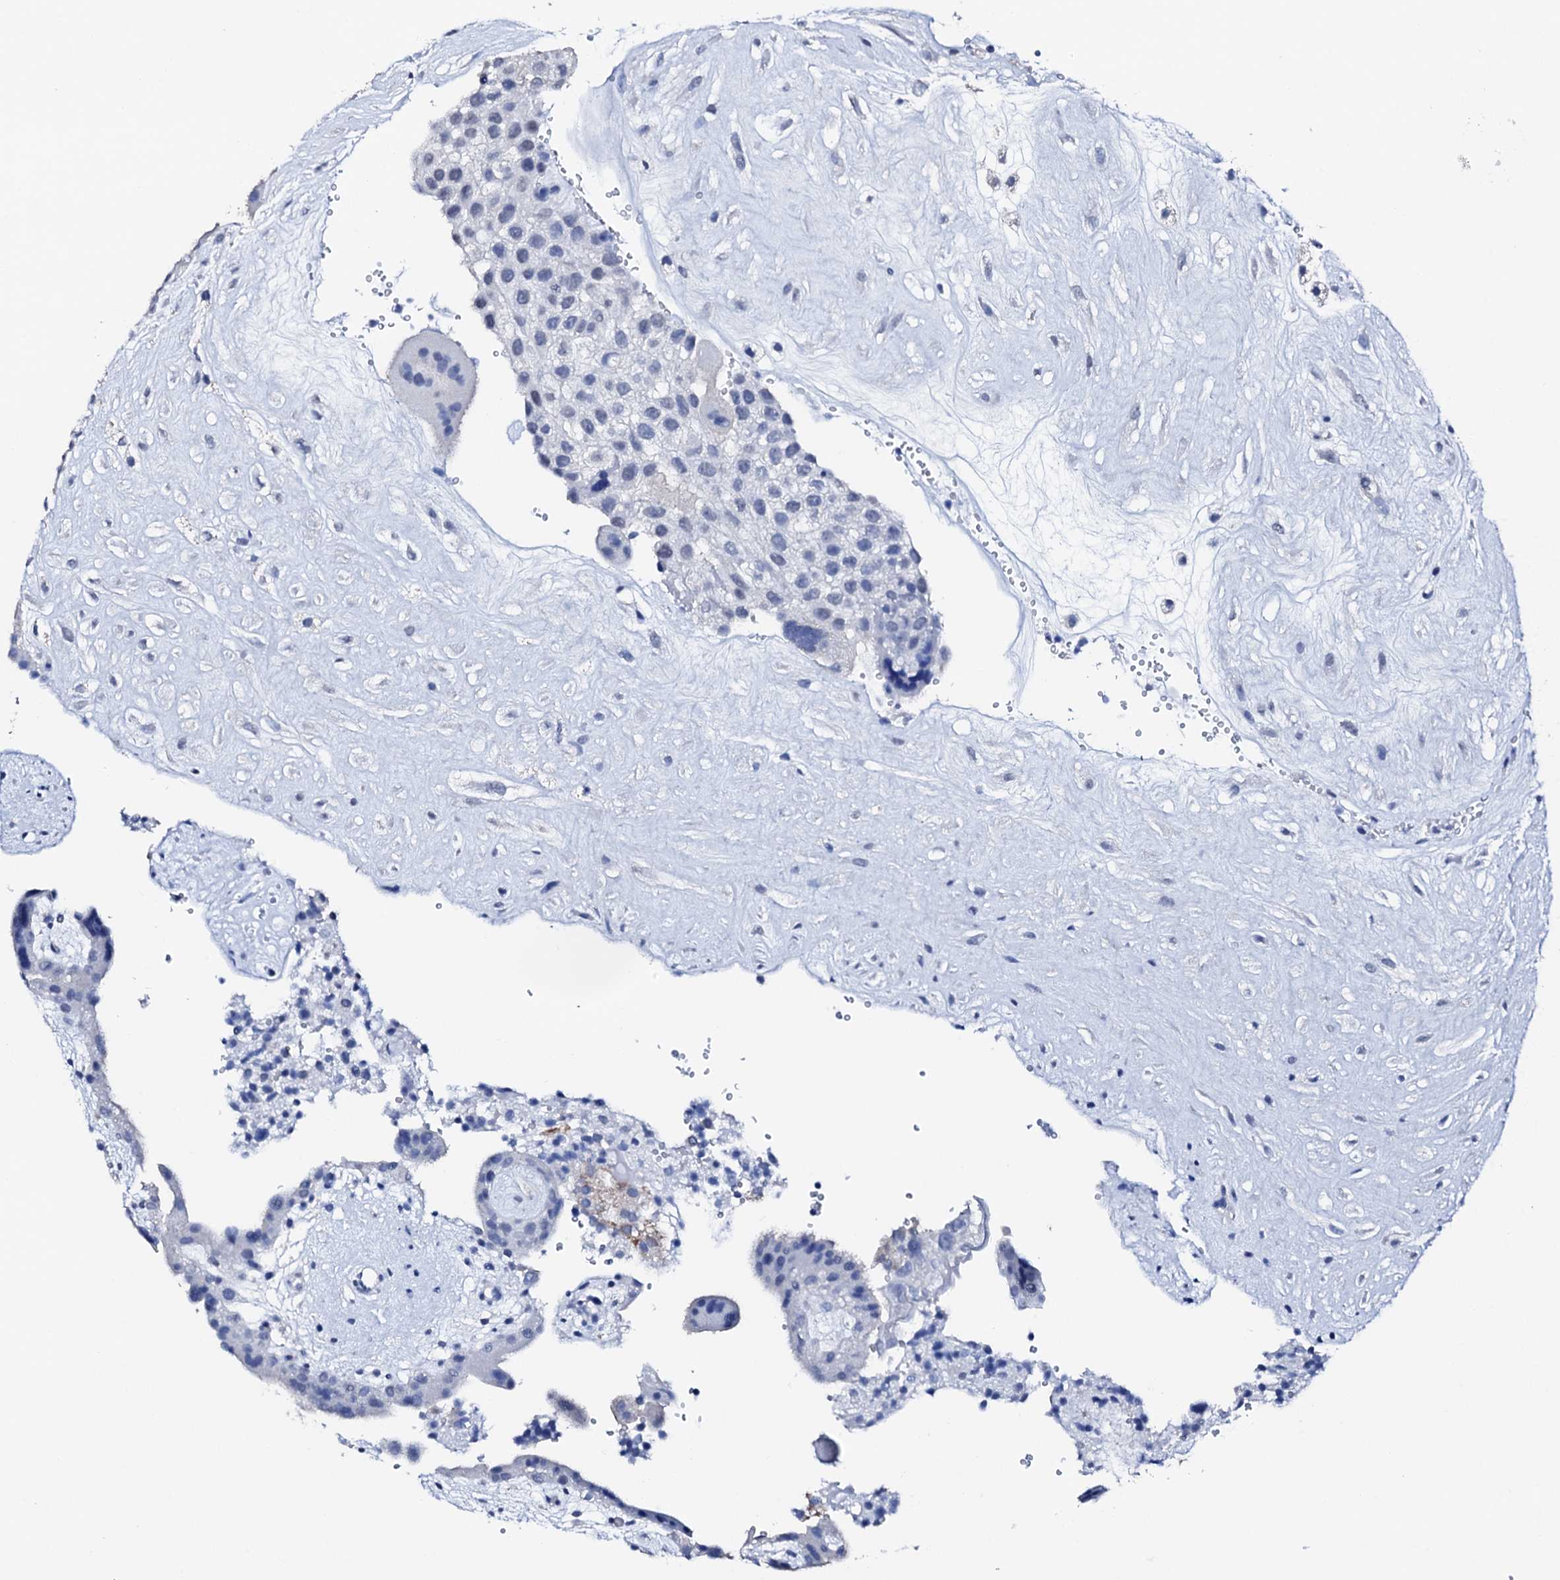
{"staining": {"intensity": "negative", "quantity": "none", "location": "none"}, "tissue": "placenta", "cell_type": "Decidual cells", "image_type": "normal", "snomed": [{"axis": "morphology", "description": "Normal tissue, NOS"}, {"axis": "topography", "description": "Placenta"}], "caption": "IHC histopathology image of benign human placenta stained for a protein (brown), which exhibits no staining in decidual cells.", "gene": "NRIP2", "patient": {"sex": "female", "age": 18}}